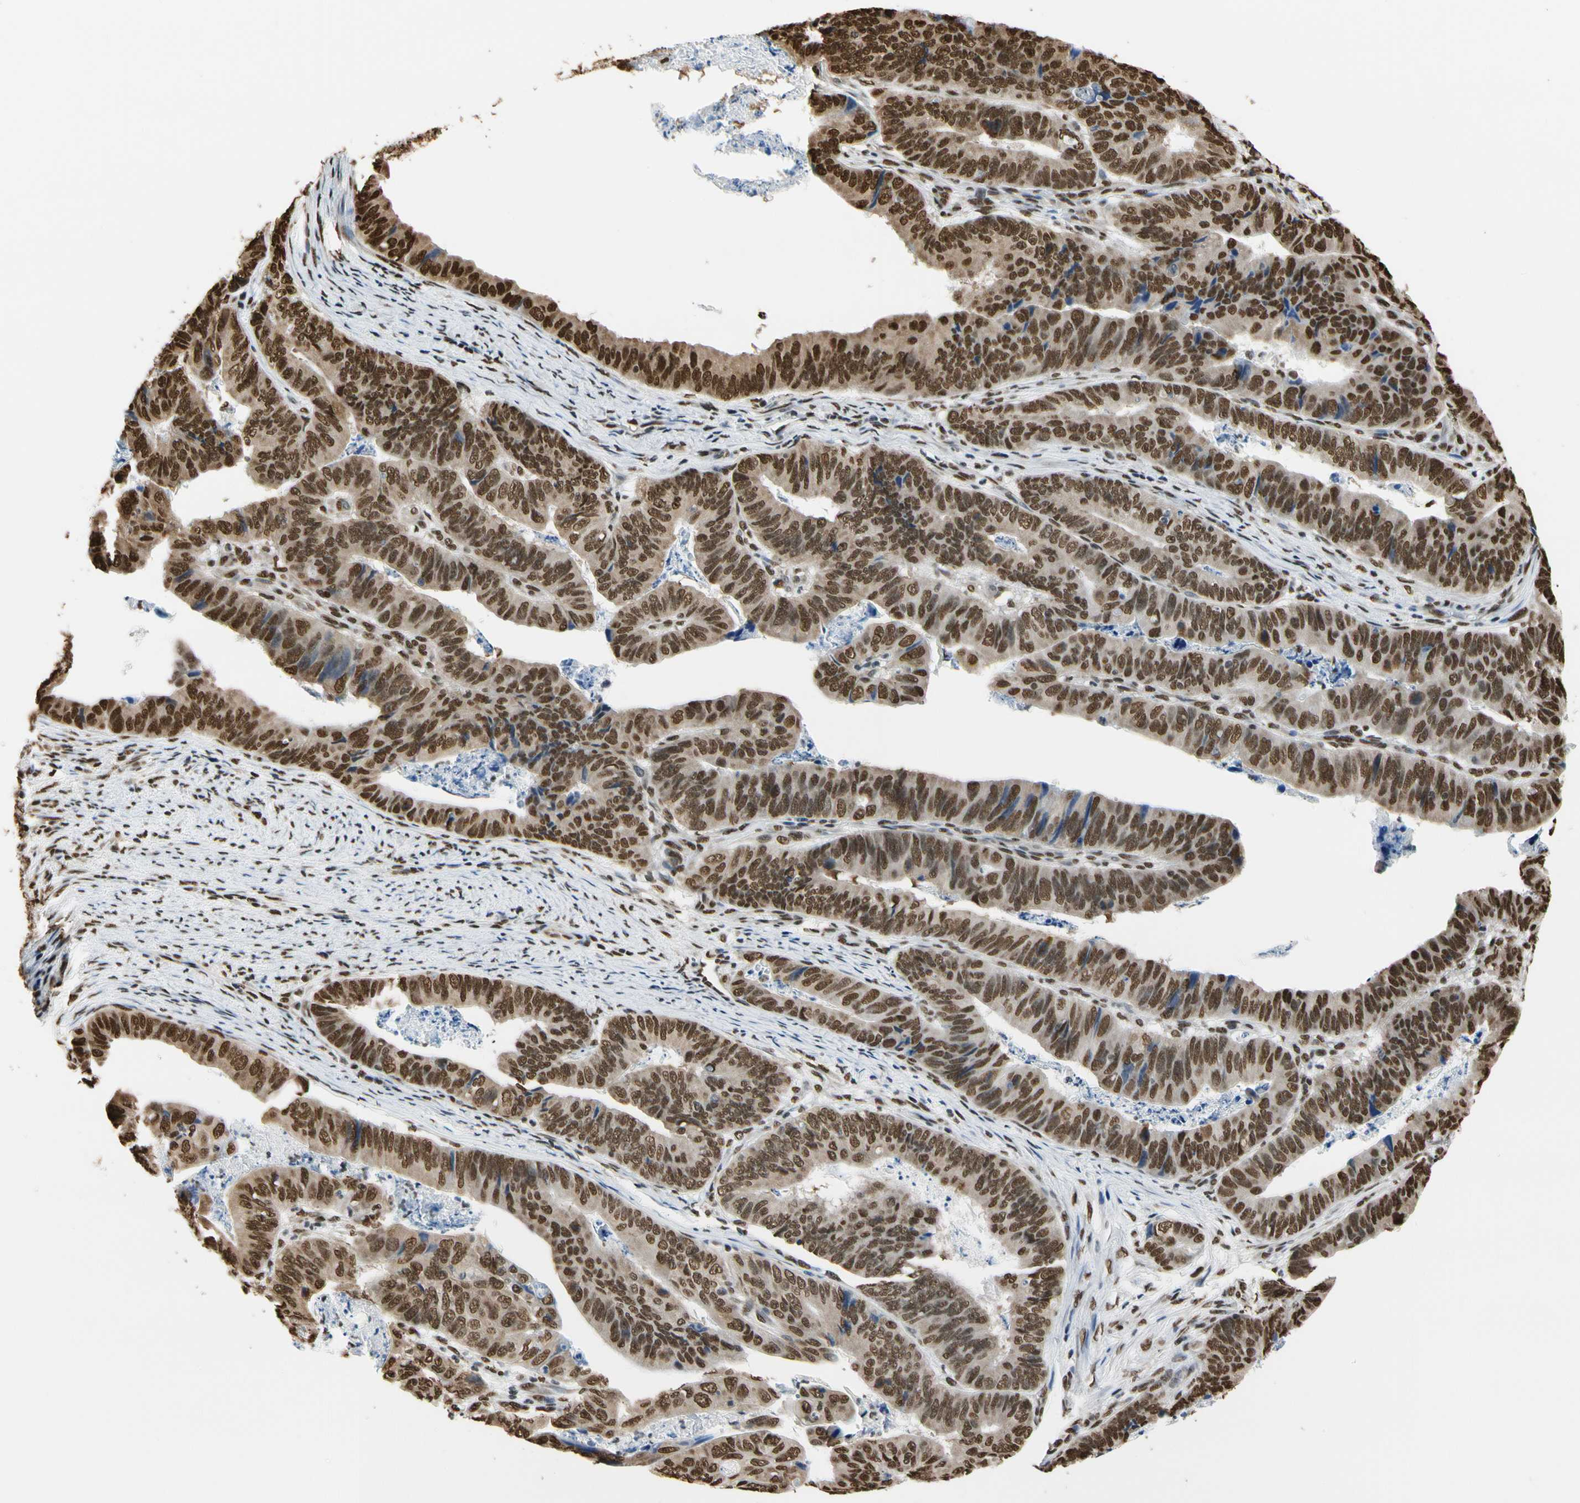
{"staining": {"intensity": "strong", "quantity": ">75%", "location": "cytoplasmic/membranous,nuclear"}, "tissue": "stomach cancer", "cell_type": "Tumor cells", "image_type": "cancer", "snomed": [{"axis": "morphology", "description": "Adenocarcinoma, NOS"}, {"axis": "topography", "description": "Stomach, lower"}], "caption": "Adenocarcinoma (stomach) tissue demonstrates strong cytoplasmic/membranous and nuclear staining in about >75% of tumor cells Using DAB (brown) and hematoxylin (blue) stains, captured at high magnification using brightfield microscopy.", "gene": "HNRNPK", "patient": {"sex": "male", "age": 77}}